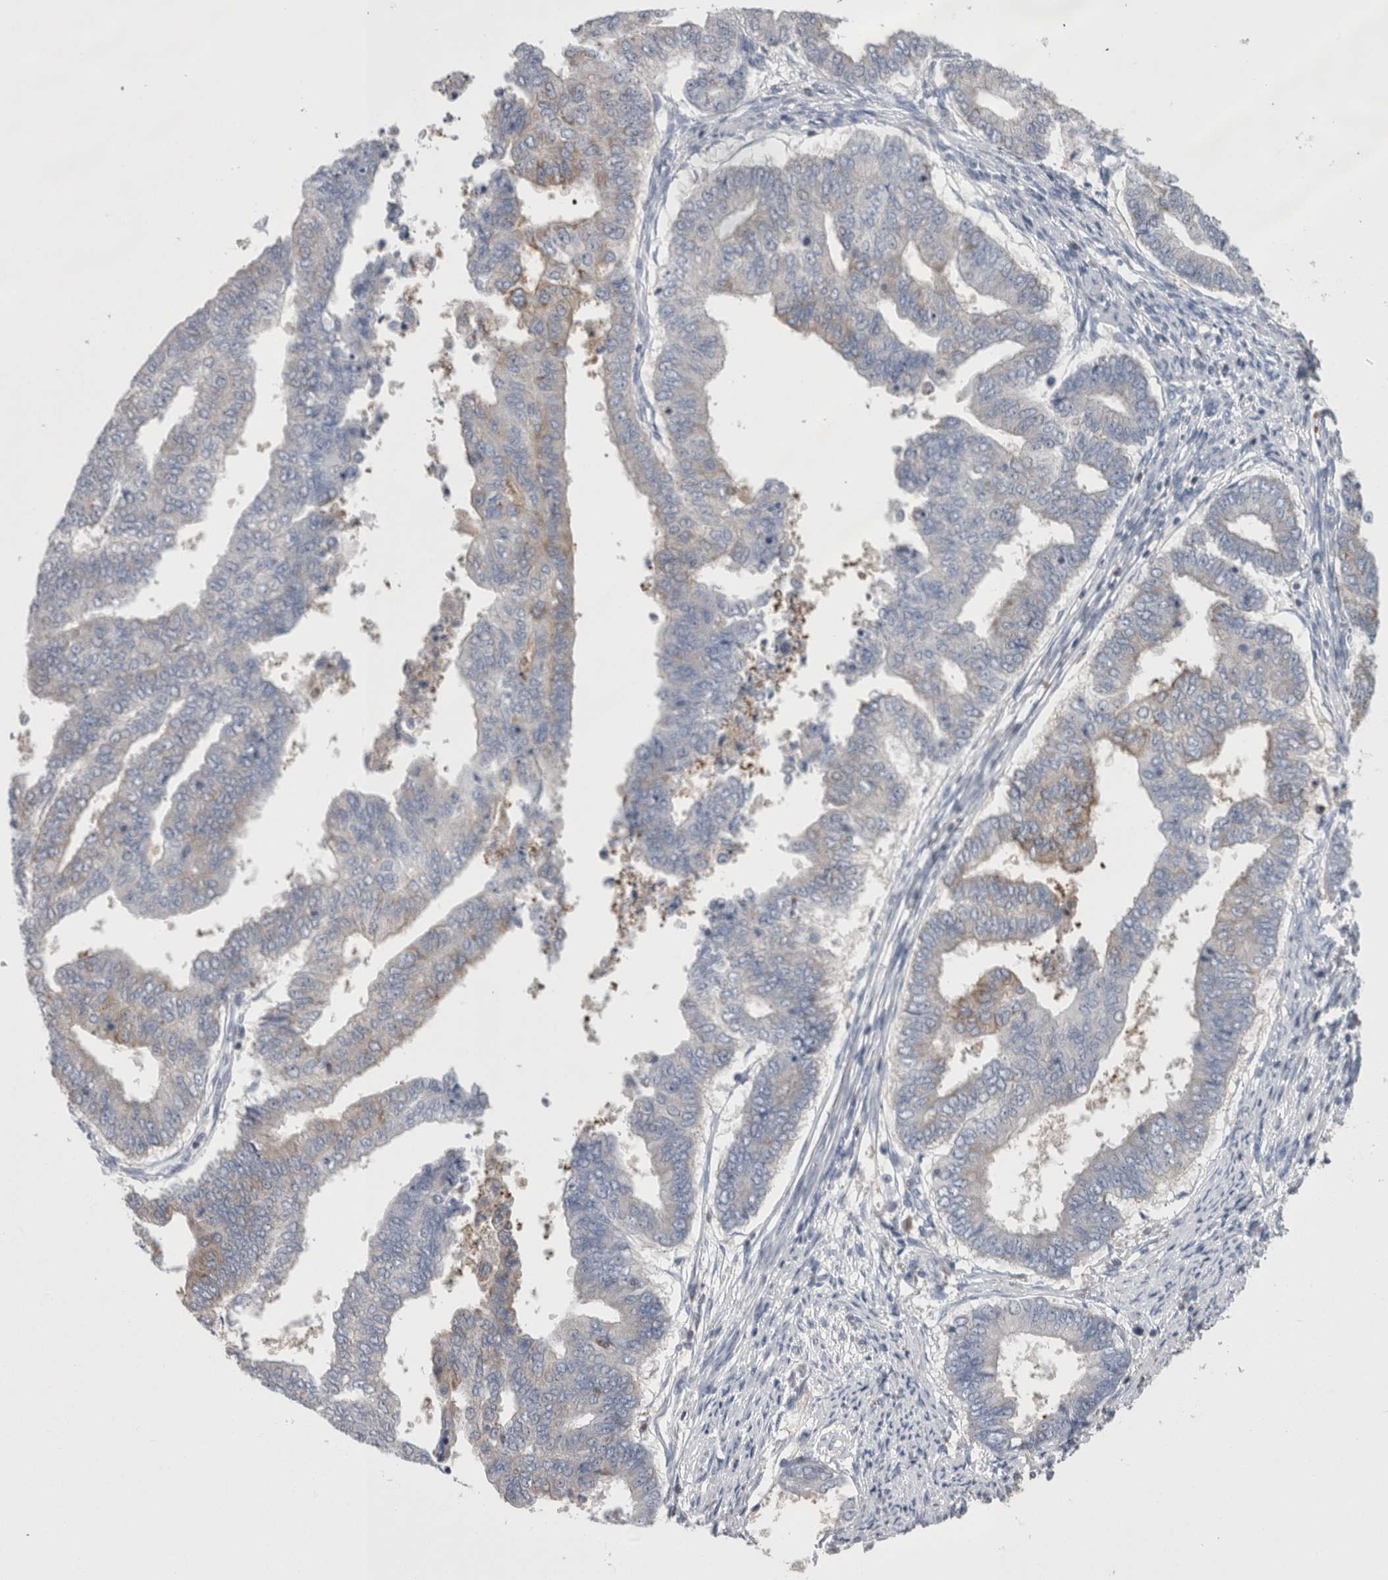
{"staining": {"intensity": "weak", "quantity": "<25%", "location": "cytoplasmic/membranous"}, "tissue": "endometrial cancer", "cell_type": "Tumor cells", "image_type": "cancer", "snomed": [{"axis": "morphology", "description": "Polyp, NOS"}, {"axis": "morphology", "description": "Adenocarcinoma, NOS"}, {"axis": "morphology", "description": "Adenoma, NOS"}, {"axis": "topography", "description": "Endometrium"}], "caption": "IHC of adenoma (endometrial) demonstrates no positivity in tumor cells. The staining was performed using DAB to visualize the protein expression in brown, while the nuclei were stained in blue with hematoxylin (Magnification: 20x).", "gene": "DCTN6", "patient": {"sex": "female", "age": 79}}